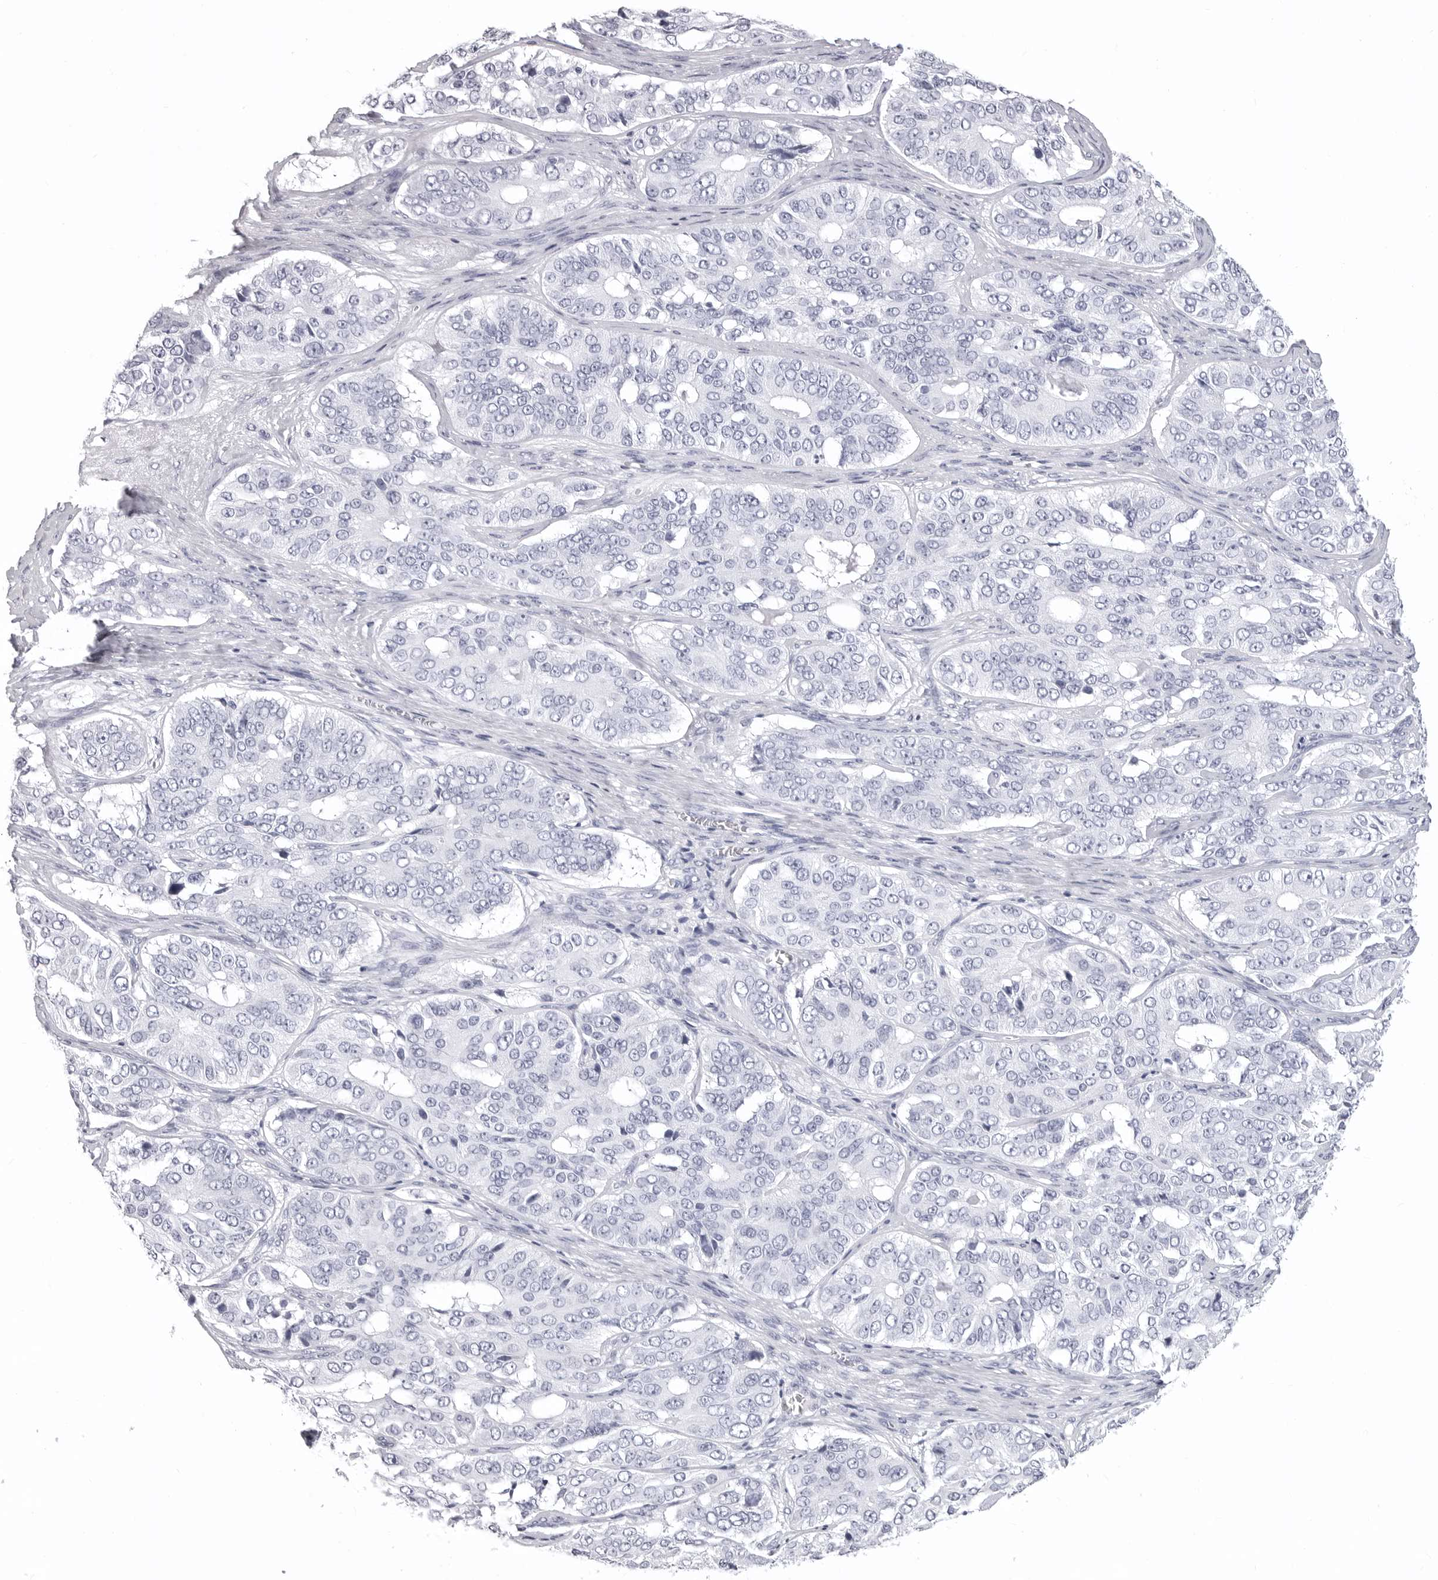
{"staining": {"intensity": "negative", "quantity": "none", "location": "none"}, "tissue": "ovarian cancer", "cell_type": "Tumor cells", "image_type": "cancer", "snomed": [{"axis": "morphology", "description": "Carcinoma, endometroid"}, {"axis": "topography", "description": "Ovary"}], "caption": "High power microscopy histopathology image of an immunohistochemistry photomicrograph of ovarian endometroid carcinoma, revealing no significant staining in tumor cells. (Stains: DAB (3,3'-diaminobenzidine) IHC with hematoxylin counter stain, Microscopy: brightfield microscopy at high magnification).", "gene": "LGALS4", "patient": {"sex": "female", "age": 51}}